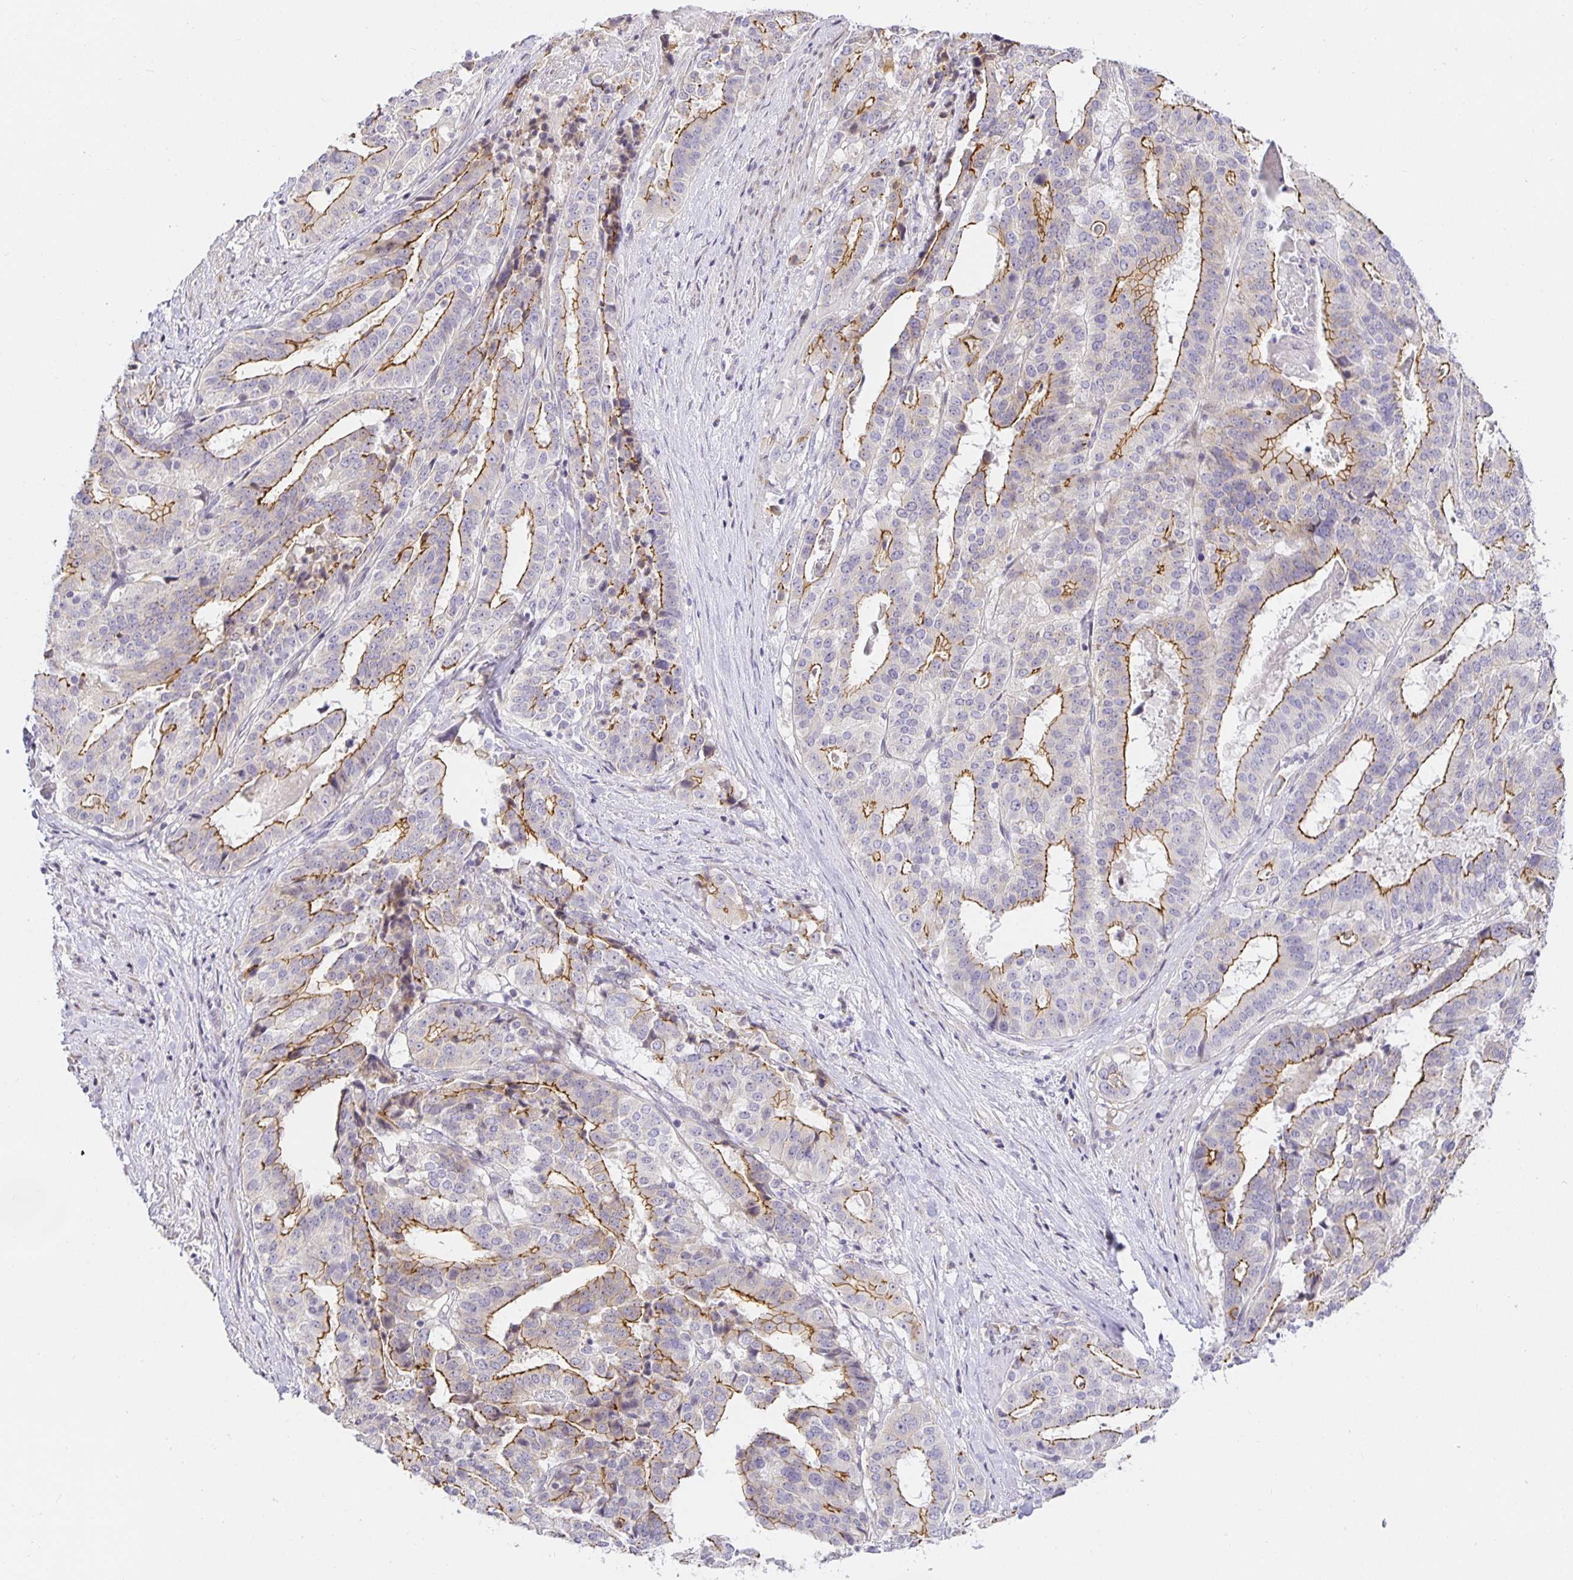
{"staining": {"intensity": "moderate", "quantity": "25%-75%", "location": "cytoplasmic/membranous"}, "tissue": "stomach cancer", "cell_type": "Tumor cells", "image_type": "cancer", "snomed": [{"axis": "morphology", "description": "Adenocarcinoma, NOS"}, {"axis": "topography", "description": "Stomach"}], "caption": "Stomach cancer (adenocarcinoma) tissue demonstrates moderate cytoplasmic/membranous expression in approximately 25%-75% of tumor cells, visualized by immunohistochemistry.", "gene": "TJP3", "patient": {"sex": "male", "age": 48}}